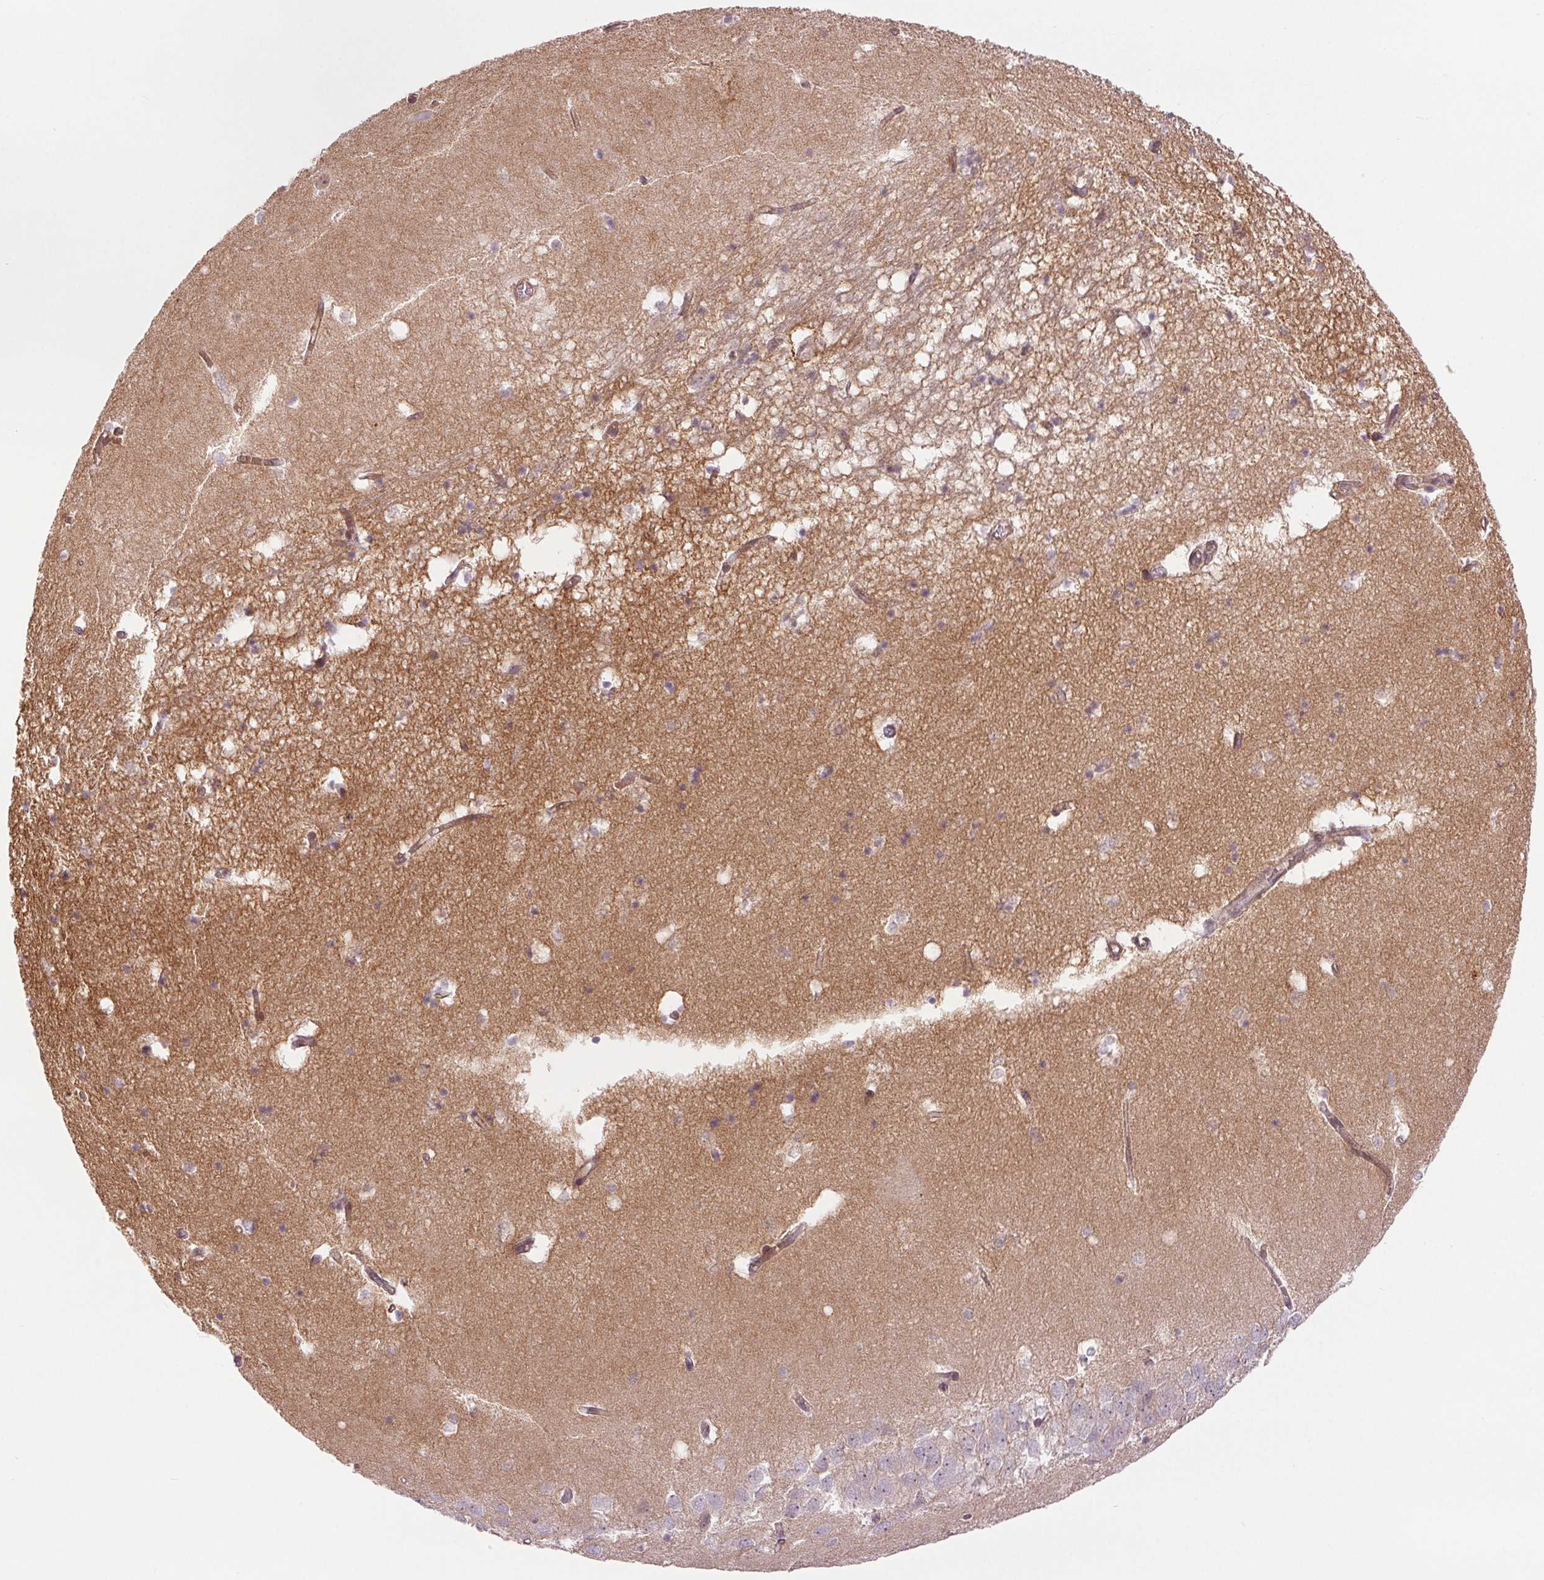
{"staining": {"intensity": "weak", "quantity": "<25%", "location": "cytoplasmic/membranous"}, "tissue": "hippocampus", "cell_type": "Glial cells", "image_type": "normal", "snomed": [{"axis": "morphology", "description": "Normal tissue, NOS"}, {"axis": "topography", "description": "Hippocampus"}], "caption": "There is no significant expression in glial cells of hippocampus. The staining is performed using DAB brown chromogen with nuclei counter-stained in using hematoxylin.", "gene": "METTL17", "patient": {"sex": "male", "age": 58}}